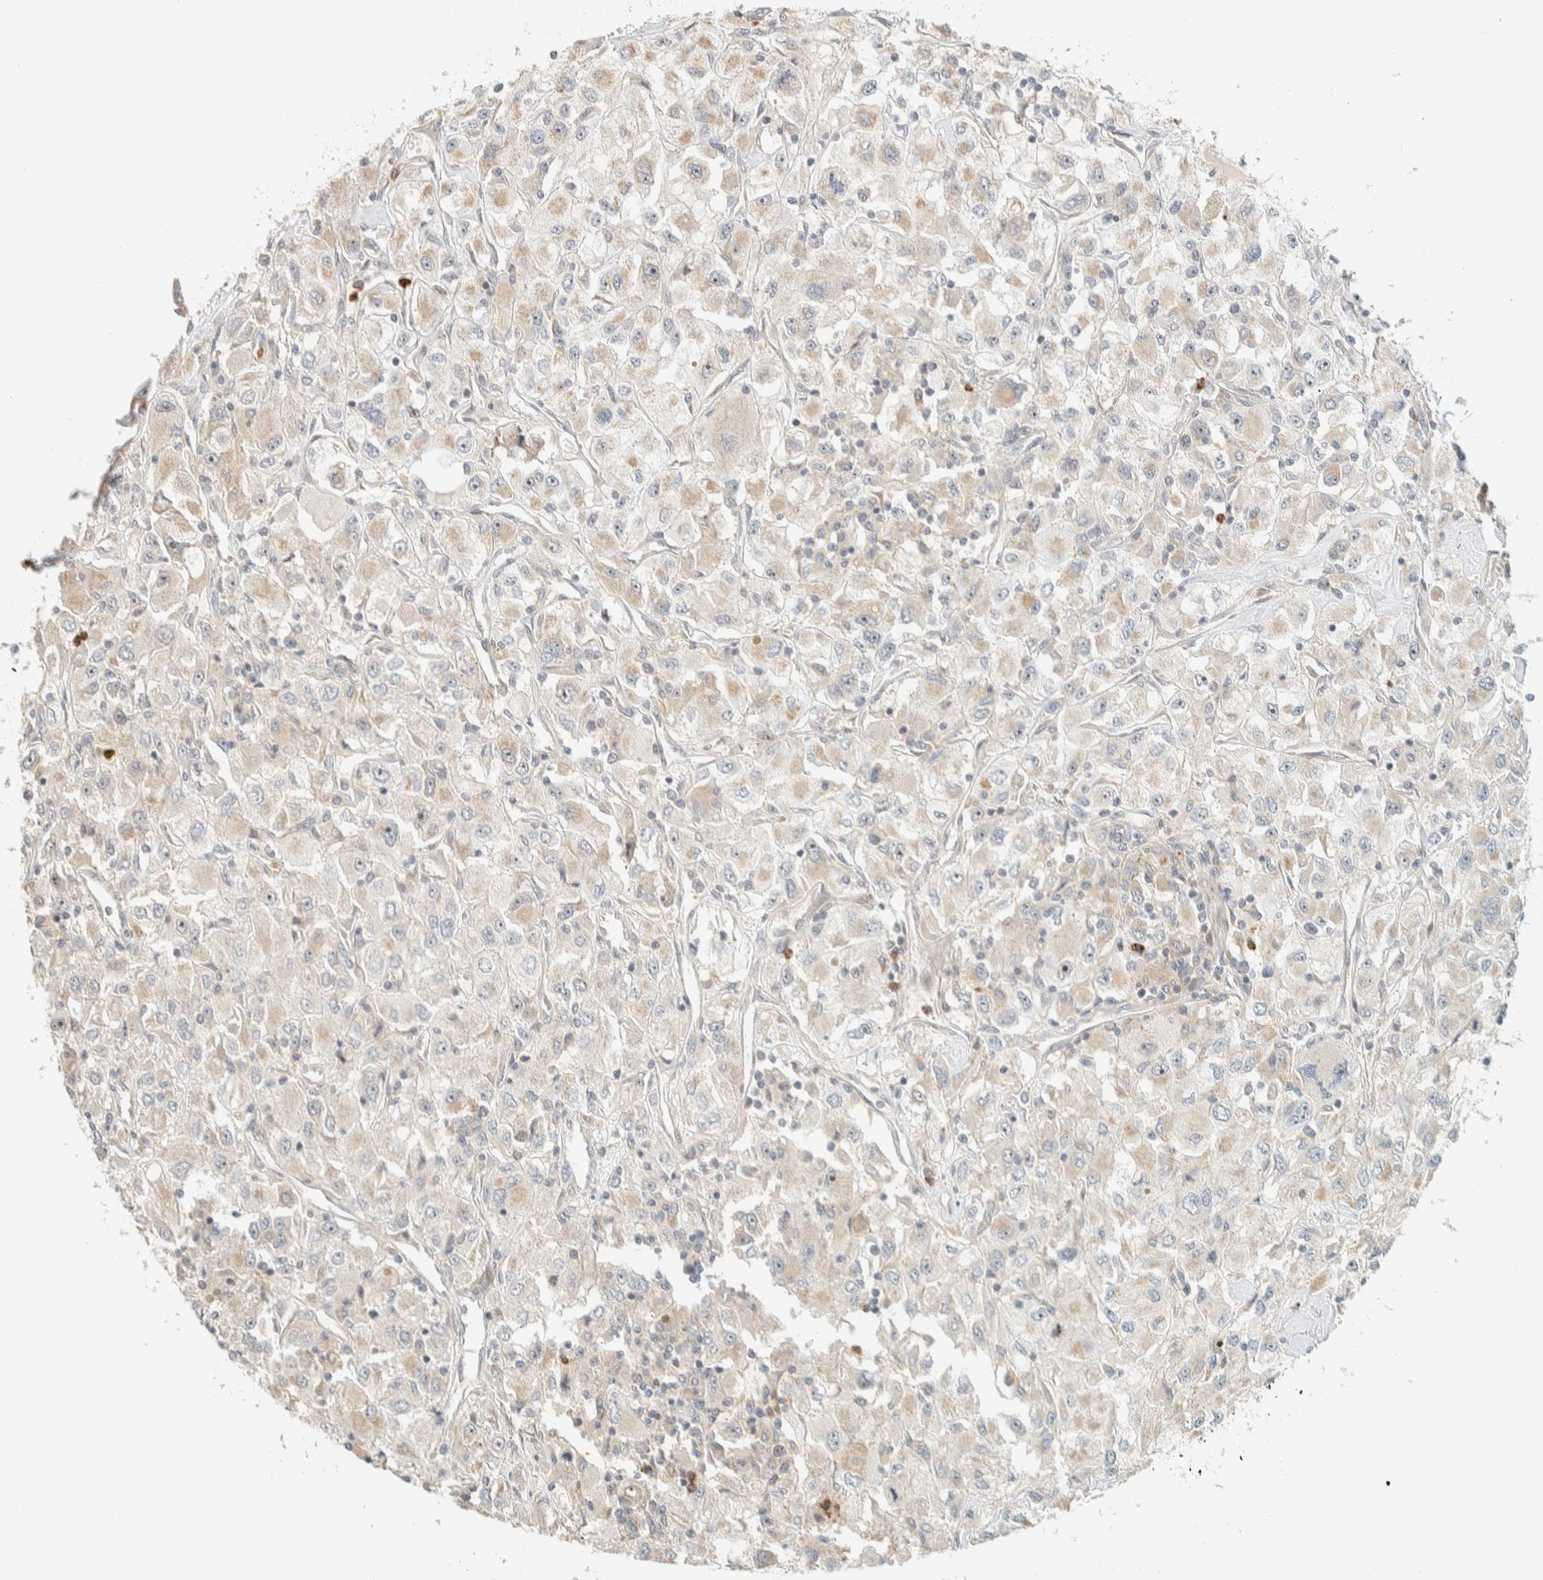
{"staining": {"intensity": "weak", "quantity": "<25%", "location": "cytoplasmic/membranous,nuclear"}, "tissue": "renal cancer", "cell_type": "Tumor cells", "image_type": "cancer", "snomed": [{"axis": "morphology", "description": "Adenocarcinoma, NOS"}, {"axis": "topography", "description": "Kidney"}], "caption": "This photomicrograph is of adenocarcinoma (renal) stained with immunohistochemistry to label a protein in brown with the nuclei are counter-stained blue. There is no expression in tumor cells.", "gene": "CCDC171", "patient": {"sex": "female", "age": 52}}